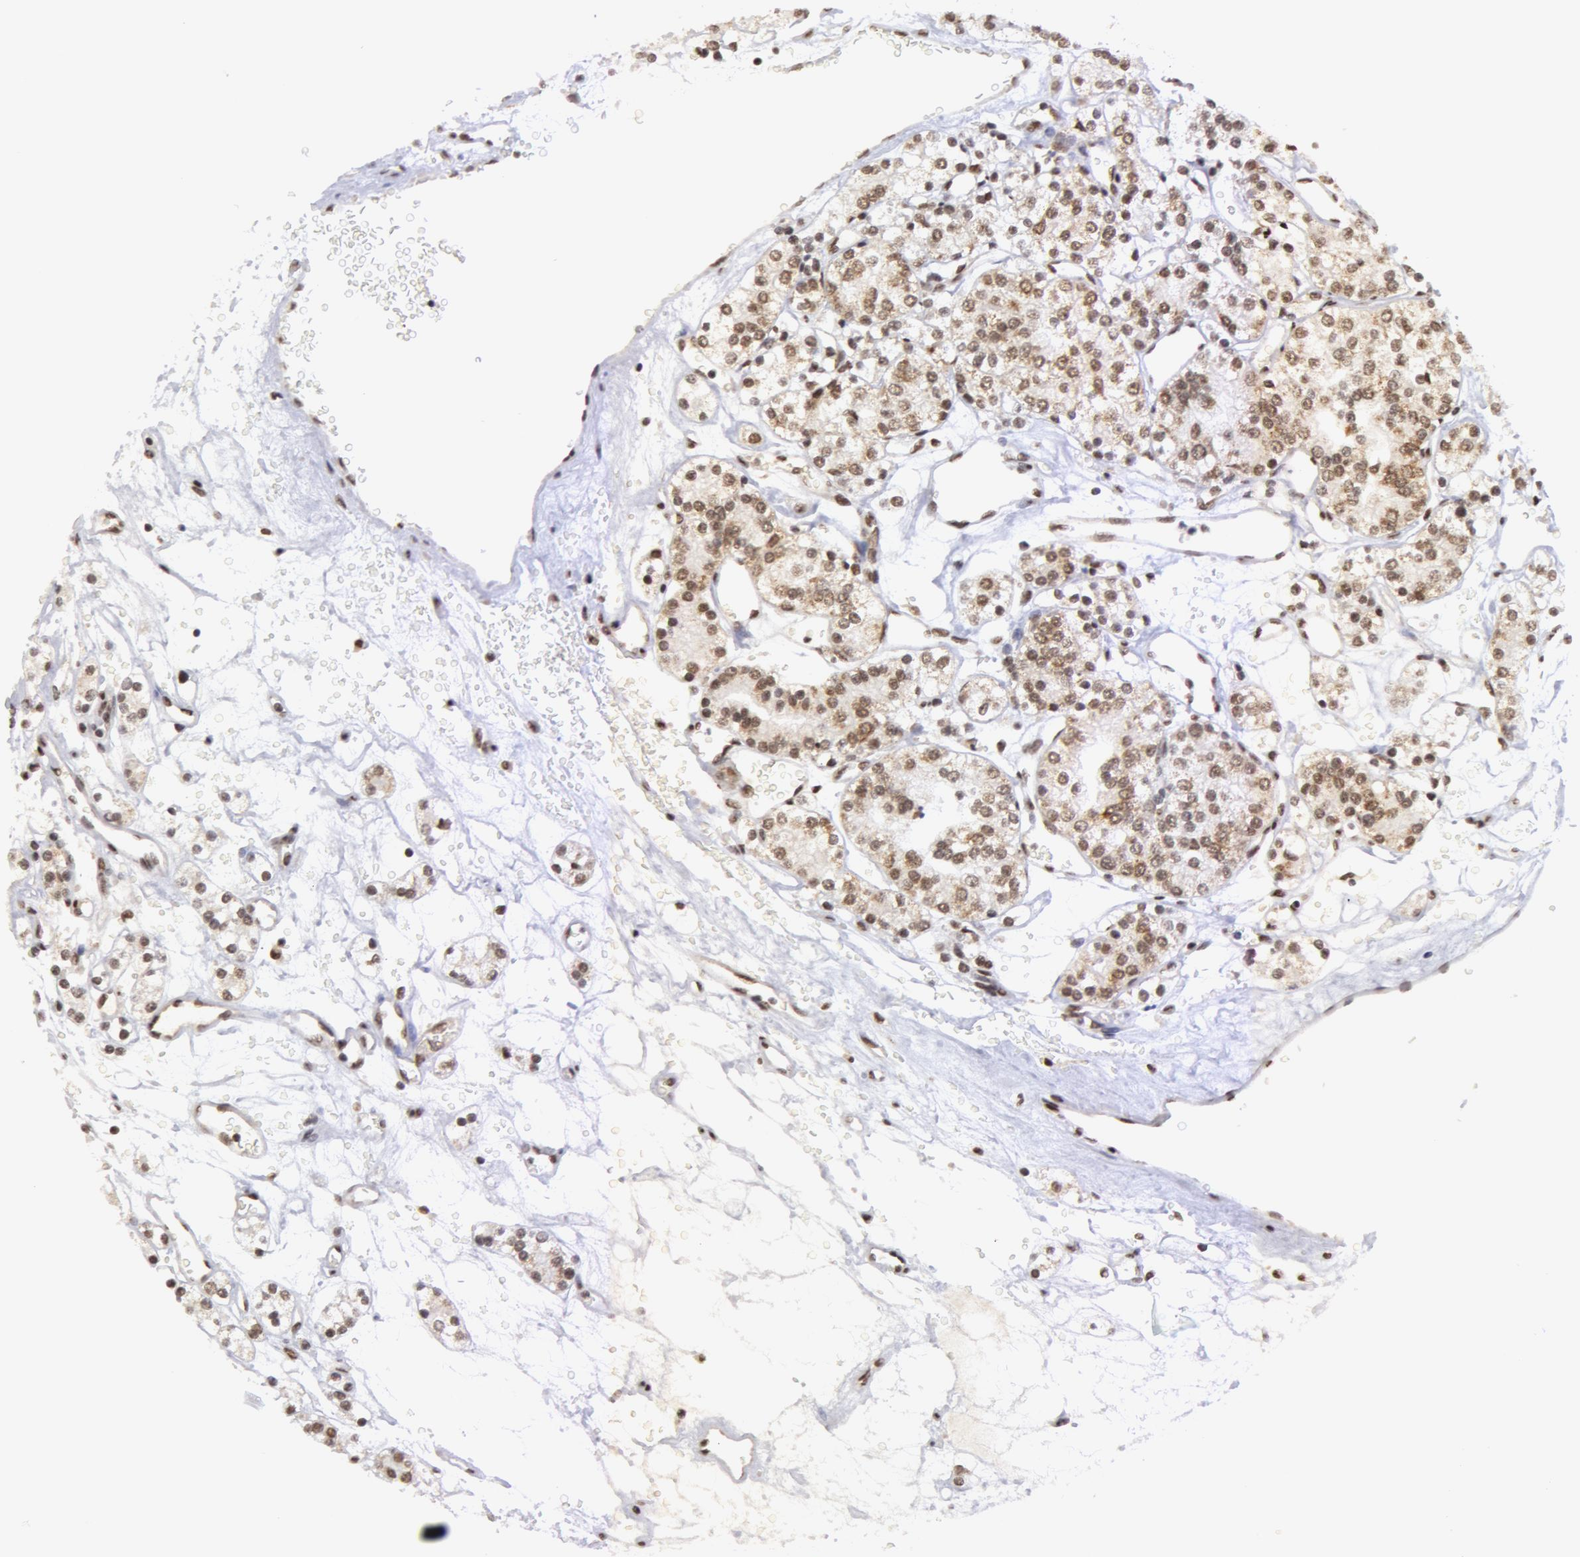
{"staining": {"intensity": "moderate", "quantity": "25%-75%", "location": "nuclear"}, "tissue": "renal cancer", "cell_type": "Tumor cells", "image_type": "cancer", "snomed": [{"axis": "morphology", "description": "Adenocarcinoma, NOS"}, {"axis": "topography", "description": "Kidney"}], "caption": "A photomicrograph of renal cancer (adenocarcinoma) stained for a protein exhibits moderate nuclear brown staining in tumor cells.", "gene": "VRTN", "patient": {"sex": "female", "age": 62}}